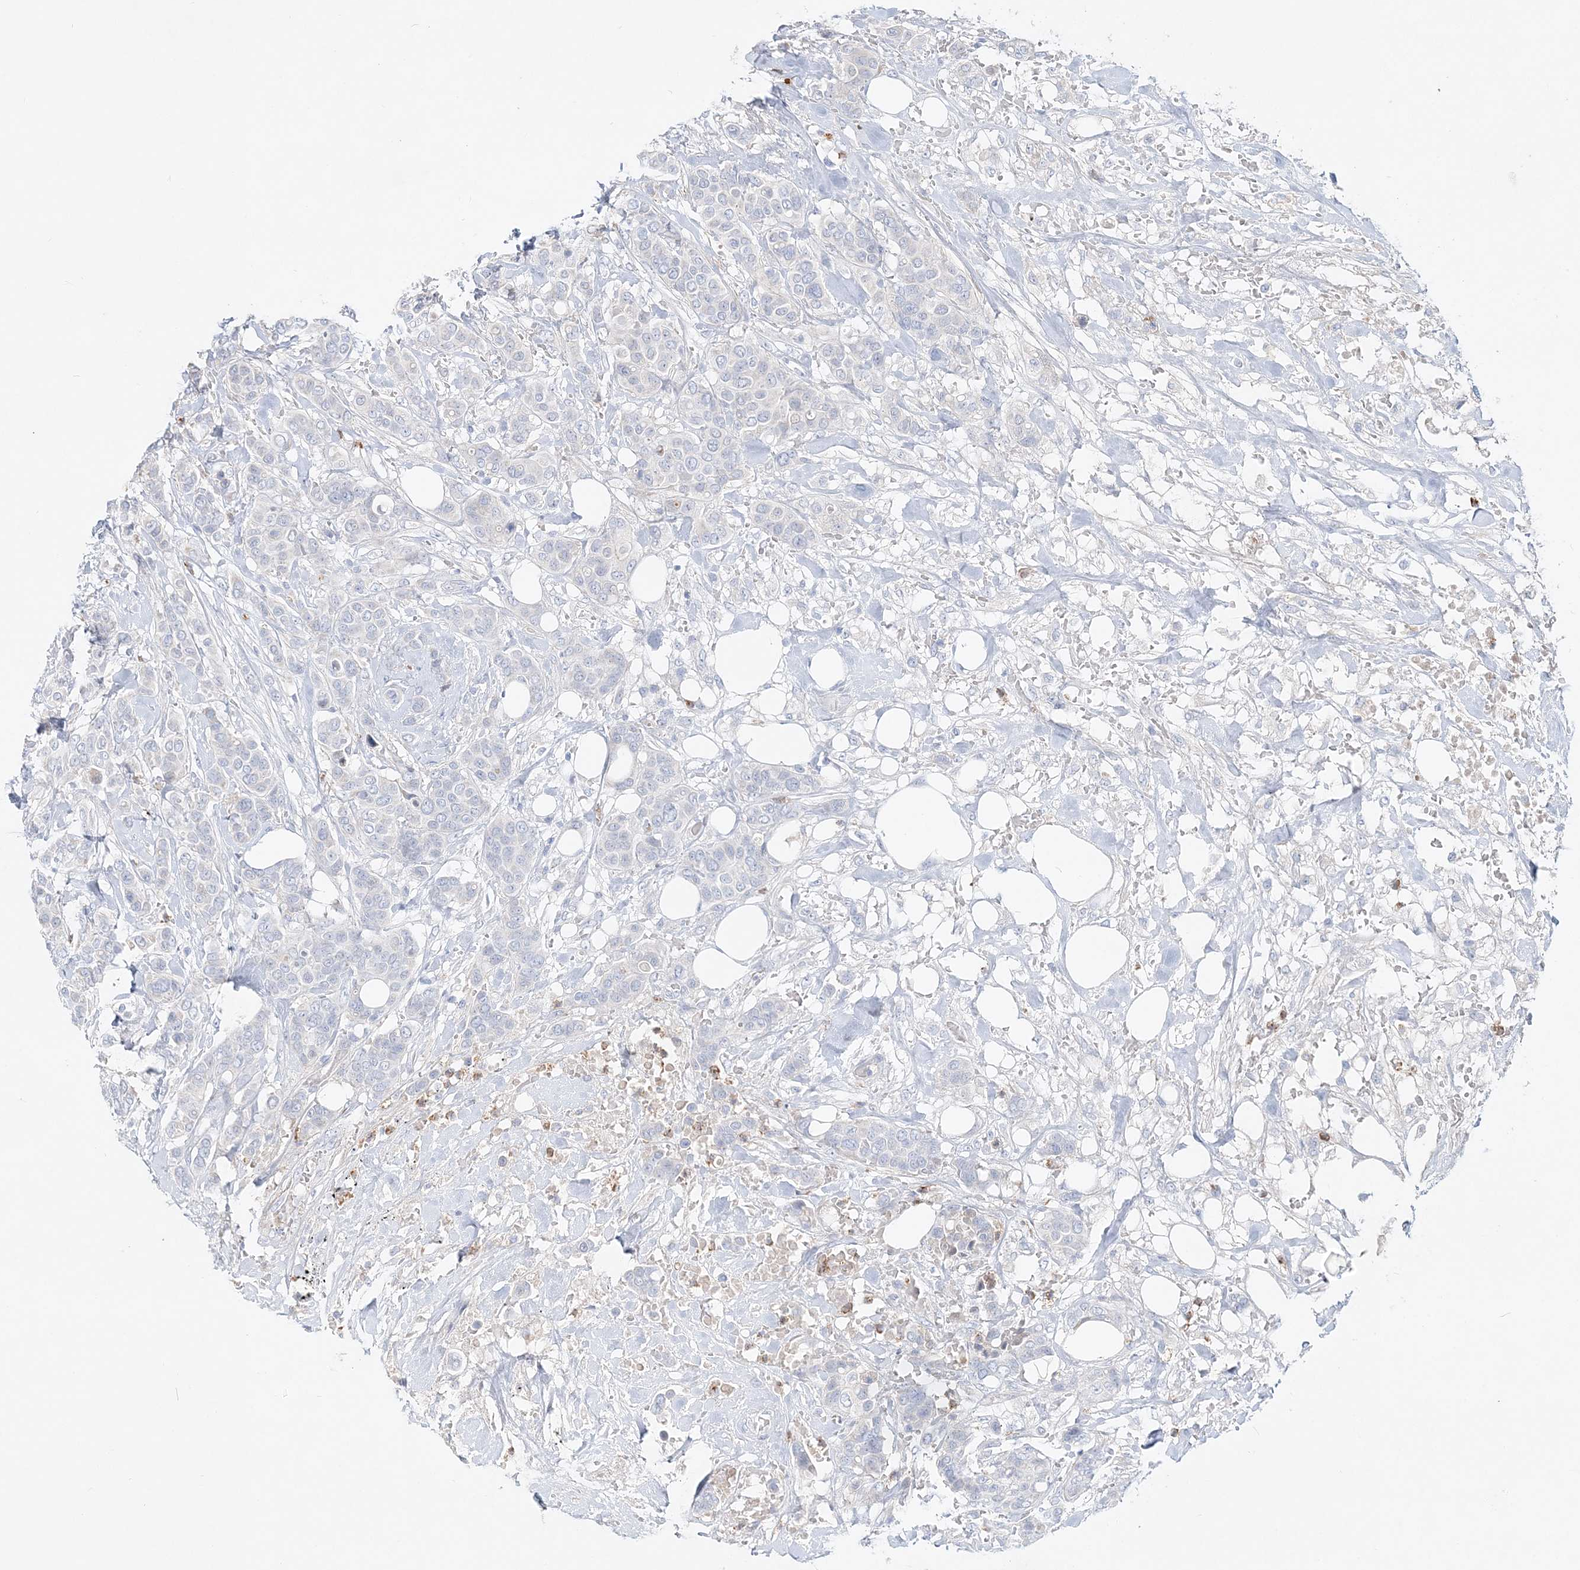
{"staining": {"intensity": "negative", "quantity": "none", "location": "none"}, "tissue": "breast cancer", "cell_type": "Tumor cells", "image_type": "cancer", "snomed": [{"axis": "morphology", "description": "Lobular carcinoma"}, {"axis": "topography", "description": "Breast"}], "caption": "IHC photomicrograph of neoplastic tissue: breast cancer stained with DAB displays no significant protein expression in tumor cells.", "gene": "DNAH5", "patient": {"sex": "female", "age": 51}}